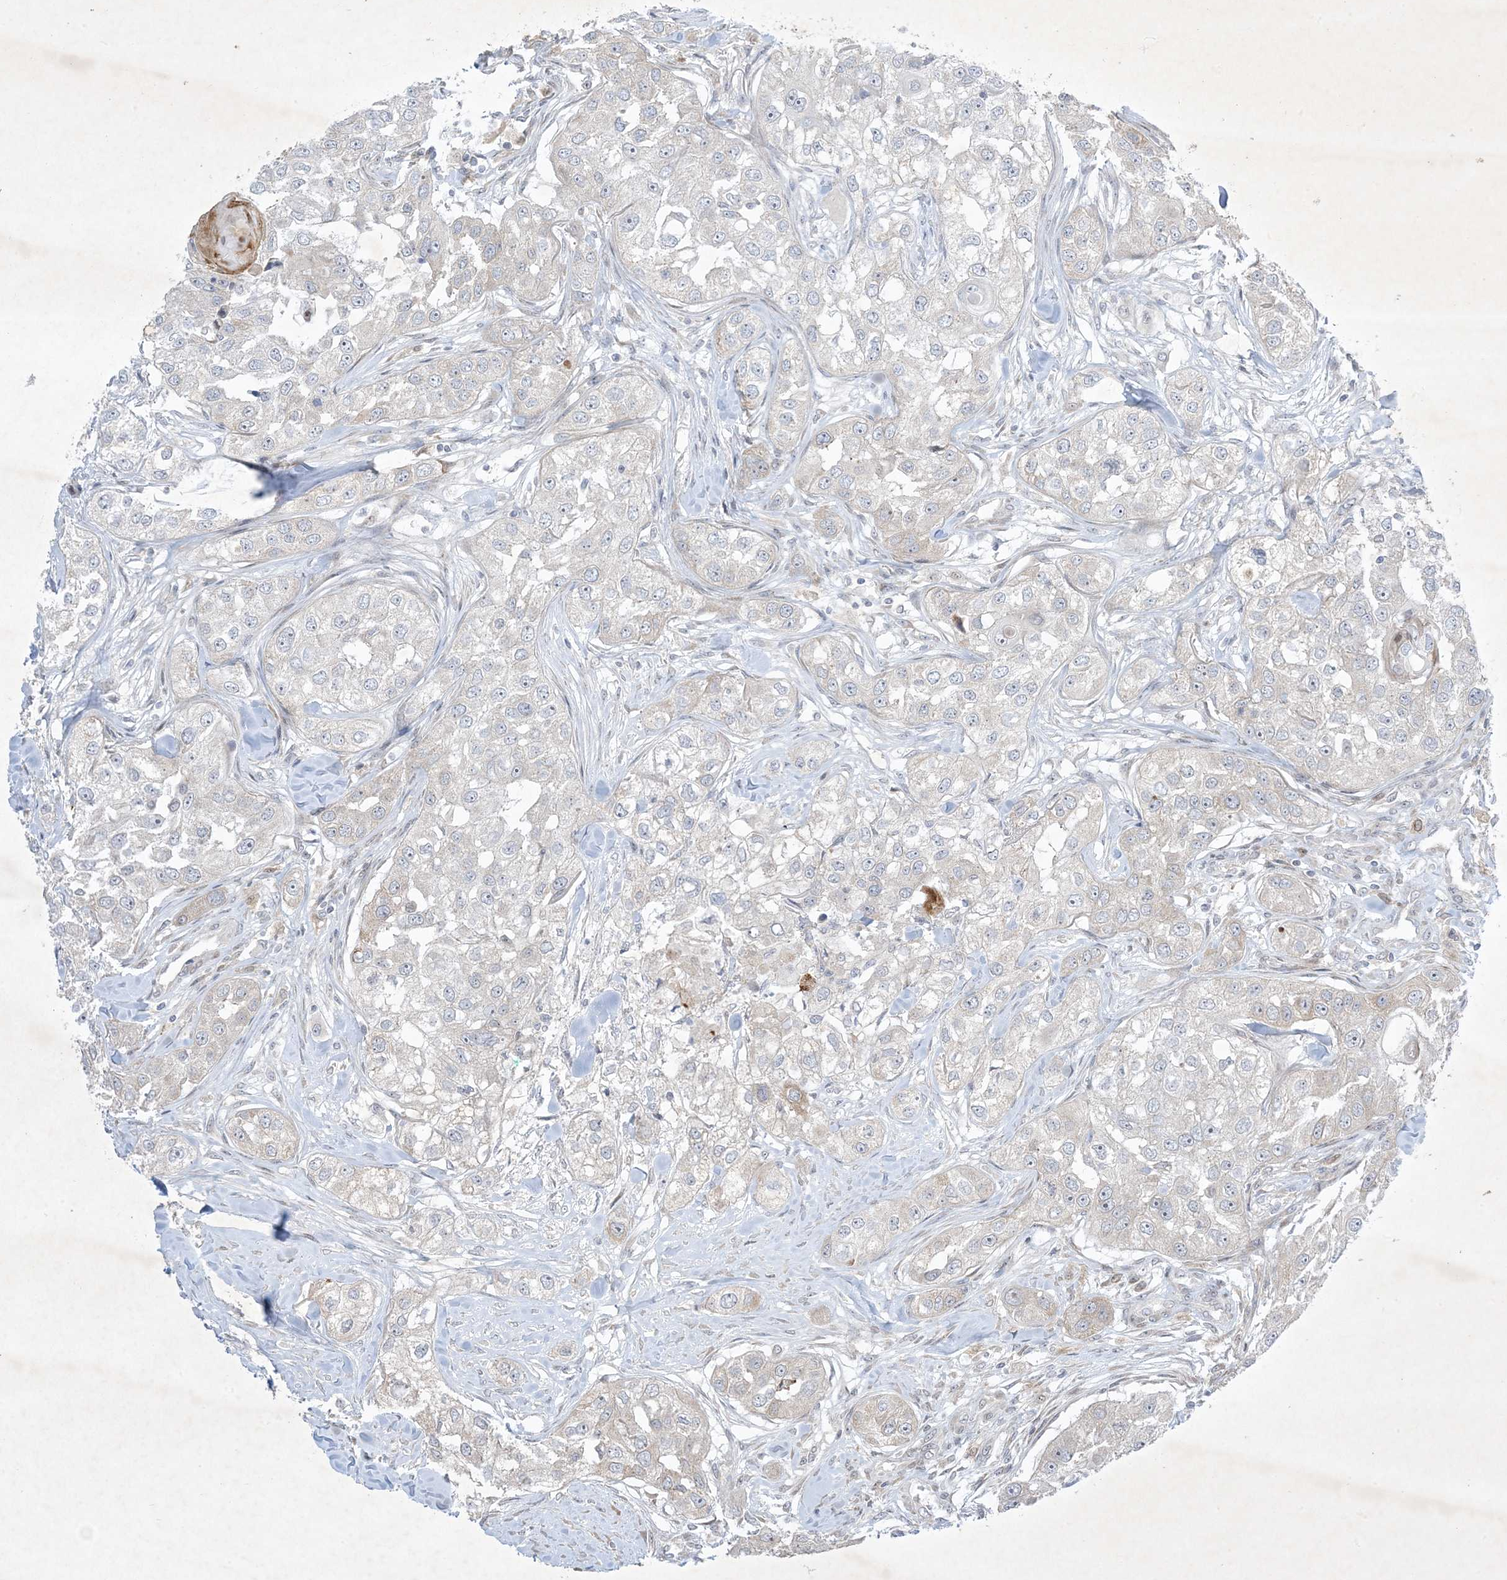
{"staining": {"intensity": "negative", "quantity": "none", "location": "none"}, "tissue": "head and neck cancer", "cell_type": "Tumor cells", "image_type": "cancer", "snomed": [{"axis": "morphology", "description": "Normal tissue, NOS"}, {"axis": "morphology", "description": "Squamous cell carcinoma, NOS"}, {"axis": "topography", "description": "Skeletal muscle"}, {"axis": "topography", "description": "Head-Neck"}], "caption": "Immunohistochemical staining of human head and neck cancer displays no significant positivity in tumor cells.", "gene": "SOGA3", "patient": {"sex": "male", "age": 51}}